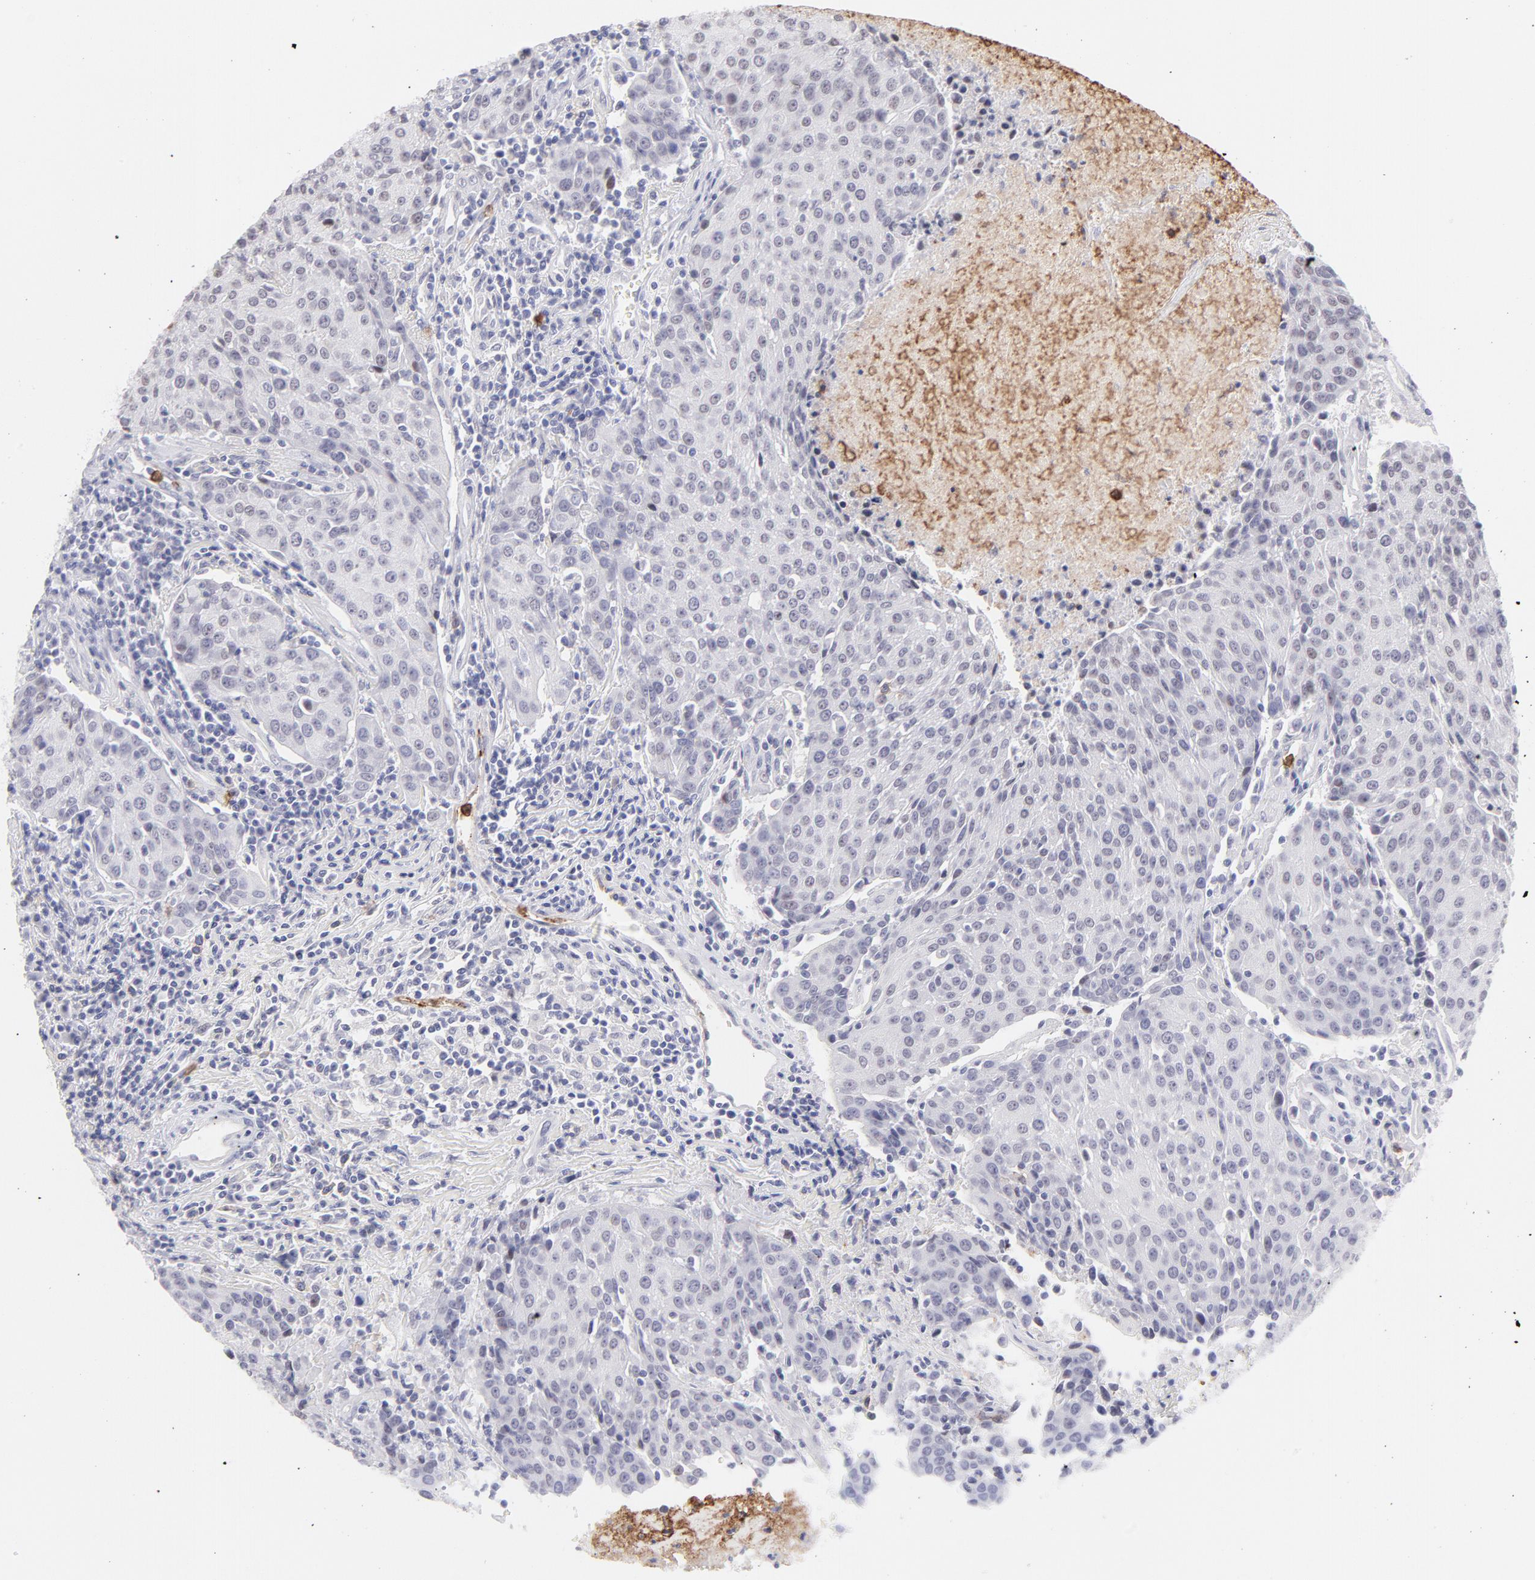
{"staining": {"intensity": "negative", "quantity": "none", "location": "none"}, "tissue": "urothelial cancer", "cell_type": "Tumor cells", "image_type": "cancer", "snomed": [{"axis": "morphology", "description": "Urothelial carcinoma, High grade"}, {"axis": "topography", "description": "Urinary bladder"}], "caption": "Tumor cells are negative for protein expression in human urothelial cancer.", "gene": "LTB4R", "patient": {"sex": "female", "age": 85}}